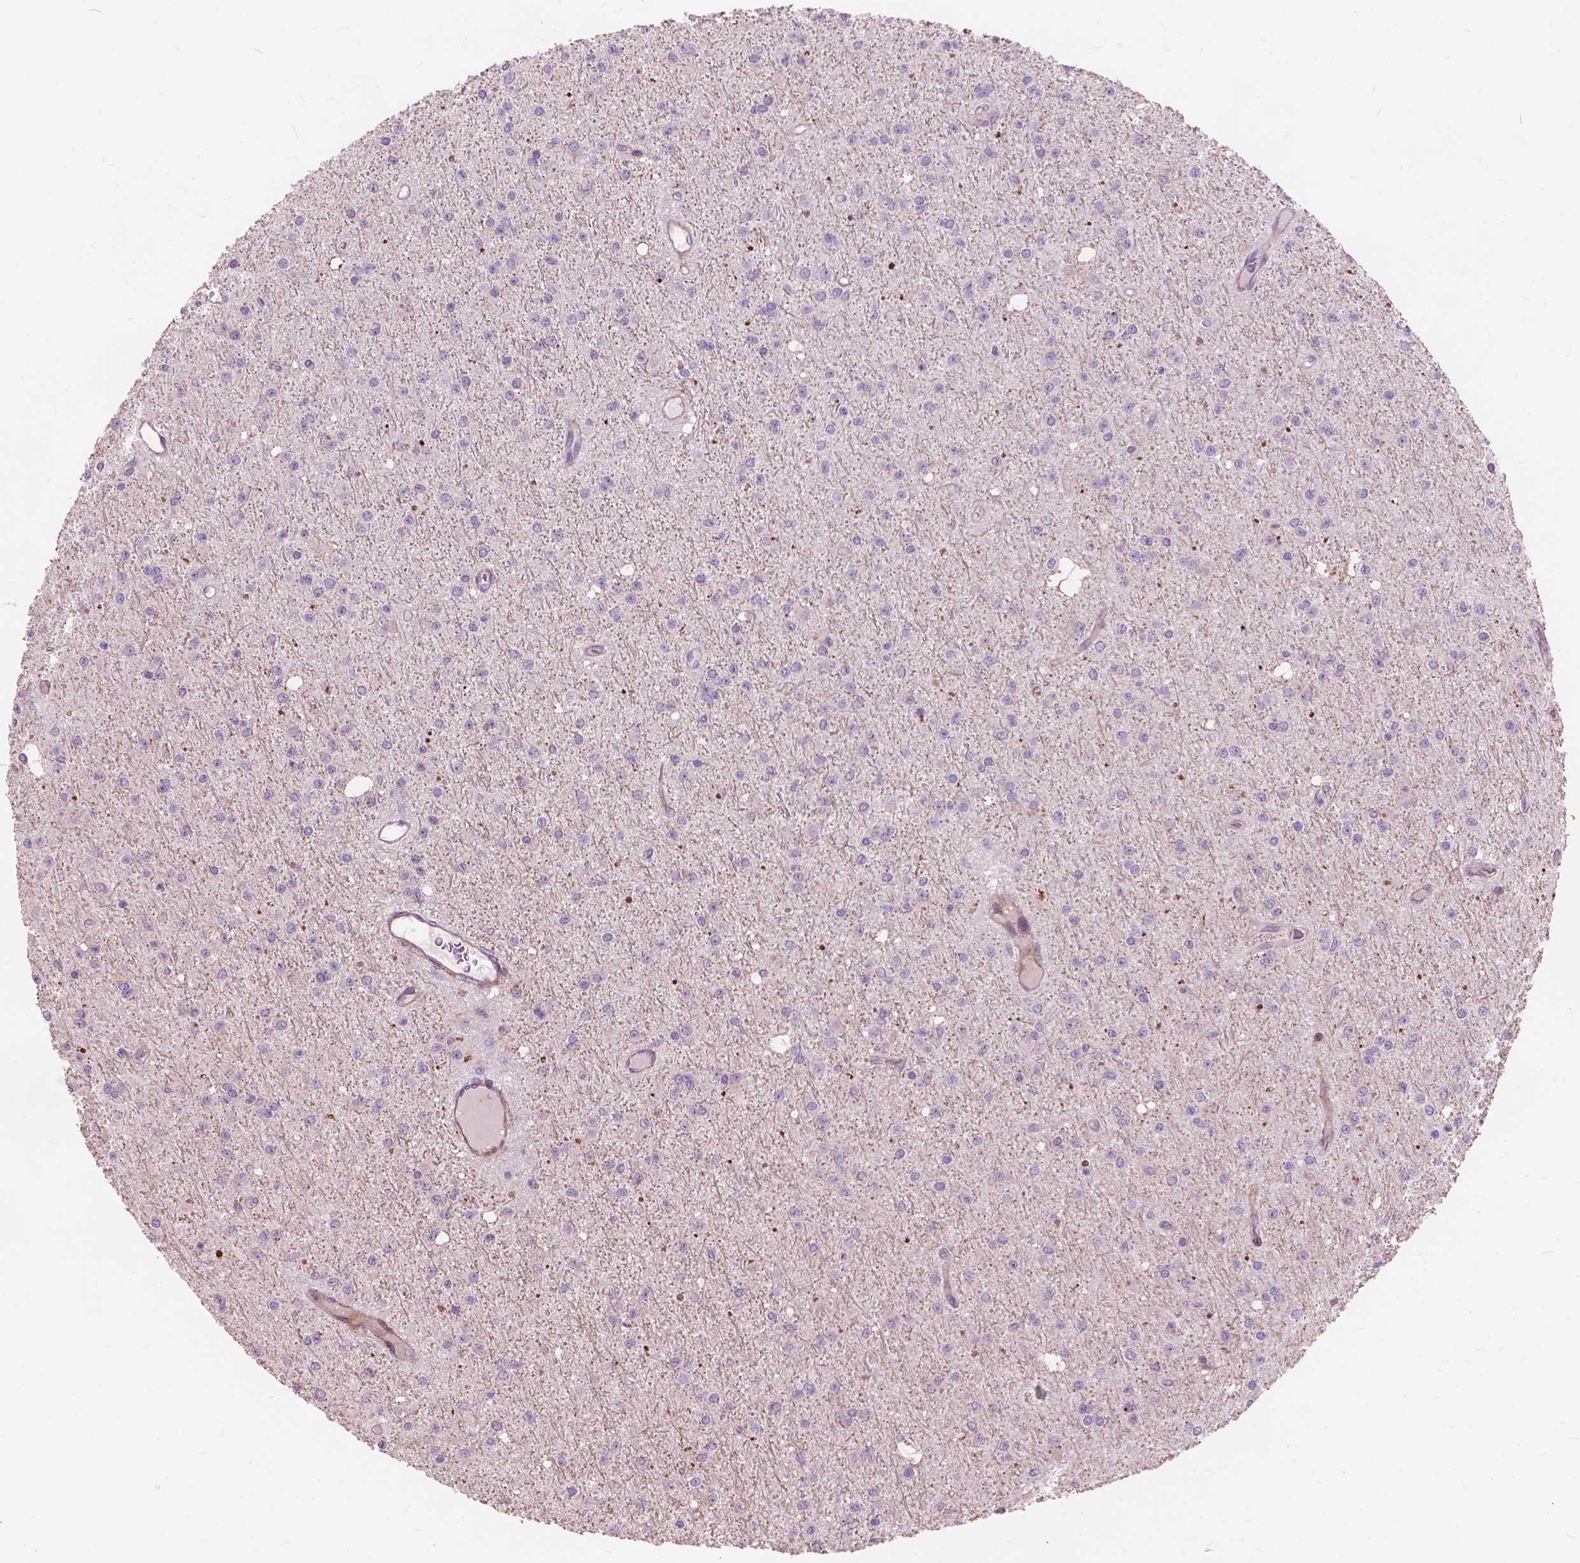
{"staining": {"intensity": "negative", "quantity": "none", "location": "none"}, "tissue": "glioma", "cell_type": "Tumor cells", "image_type": "cancer", "snomed": [{"axis": "morphology", "description": "Glioma, malignant, Low grade"}, {"axis": "topography", "description": "Brain"}], "caption": "Immunohistochemistry (IHC) micrograph of glioma stained for a protein (brown), which shows no staining in tumor cells.", "gene": "MORN1", "patient": {"sex": "male", "age": 27}}